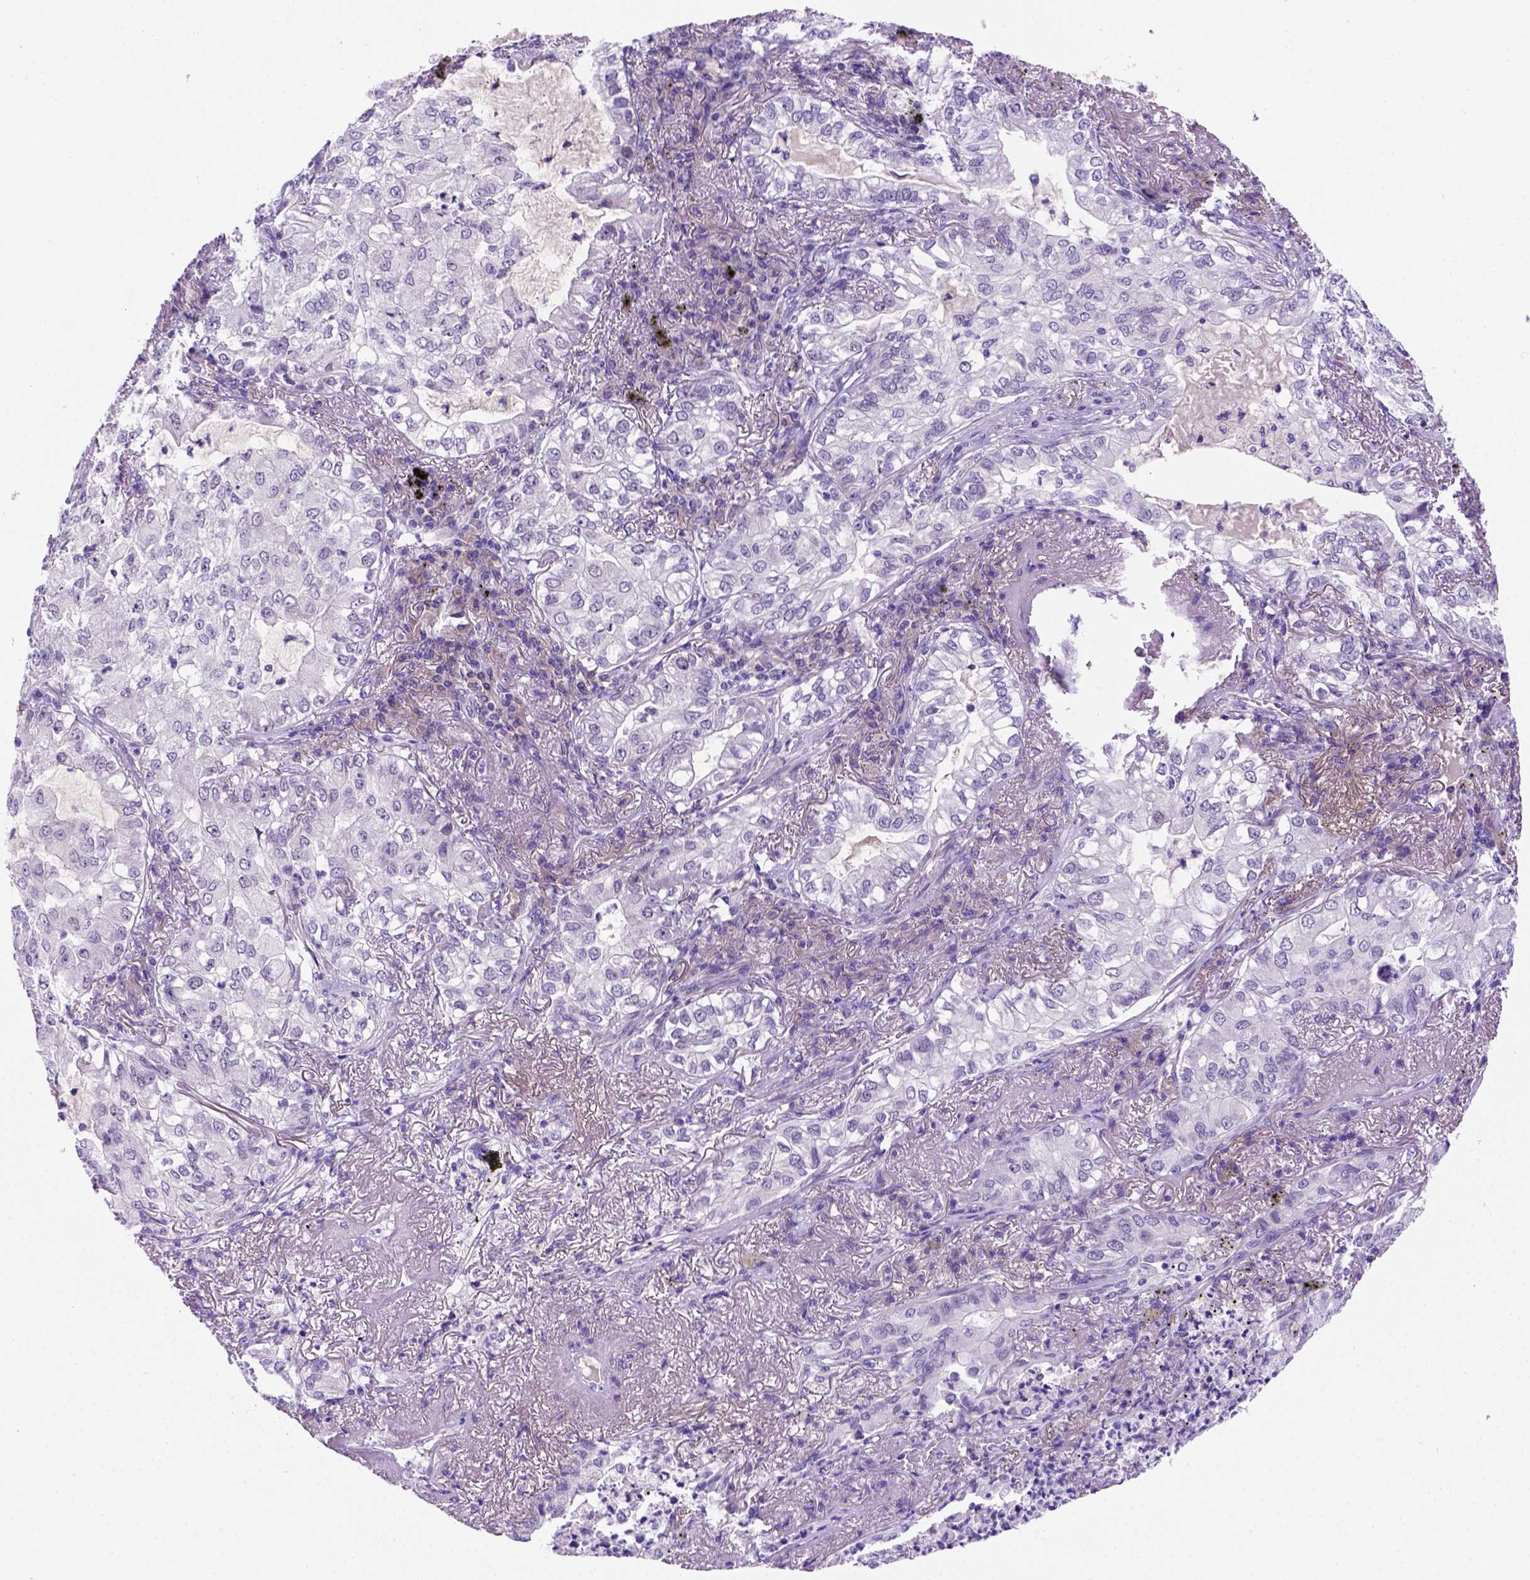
{"staining": {"intensity": "negative", "quantity": "none", "location": "none"}, "tissue": "lung cancer", "cell_type": "Tumor cells", "image_type": "cancer", "snomed": [{"axis": "morphology", "description": "Adenocarcinoma, NOS"}, {"axis": "topography", "description": "Lung"}], "caption": "An IHC image of lung cancer (adenocarcinoma) is shown. There is no staining in tumor cells of lung cancer (adenocarcinoma).", "gene": "FAM81B", "patient": {"sex": "female", "age": 73}}